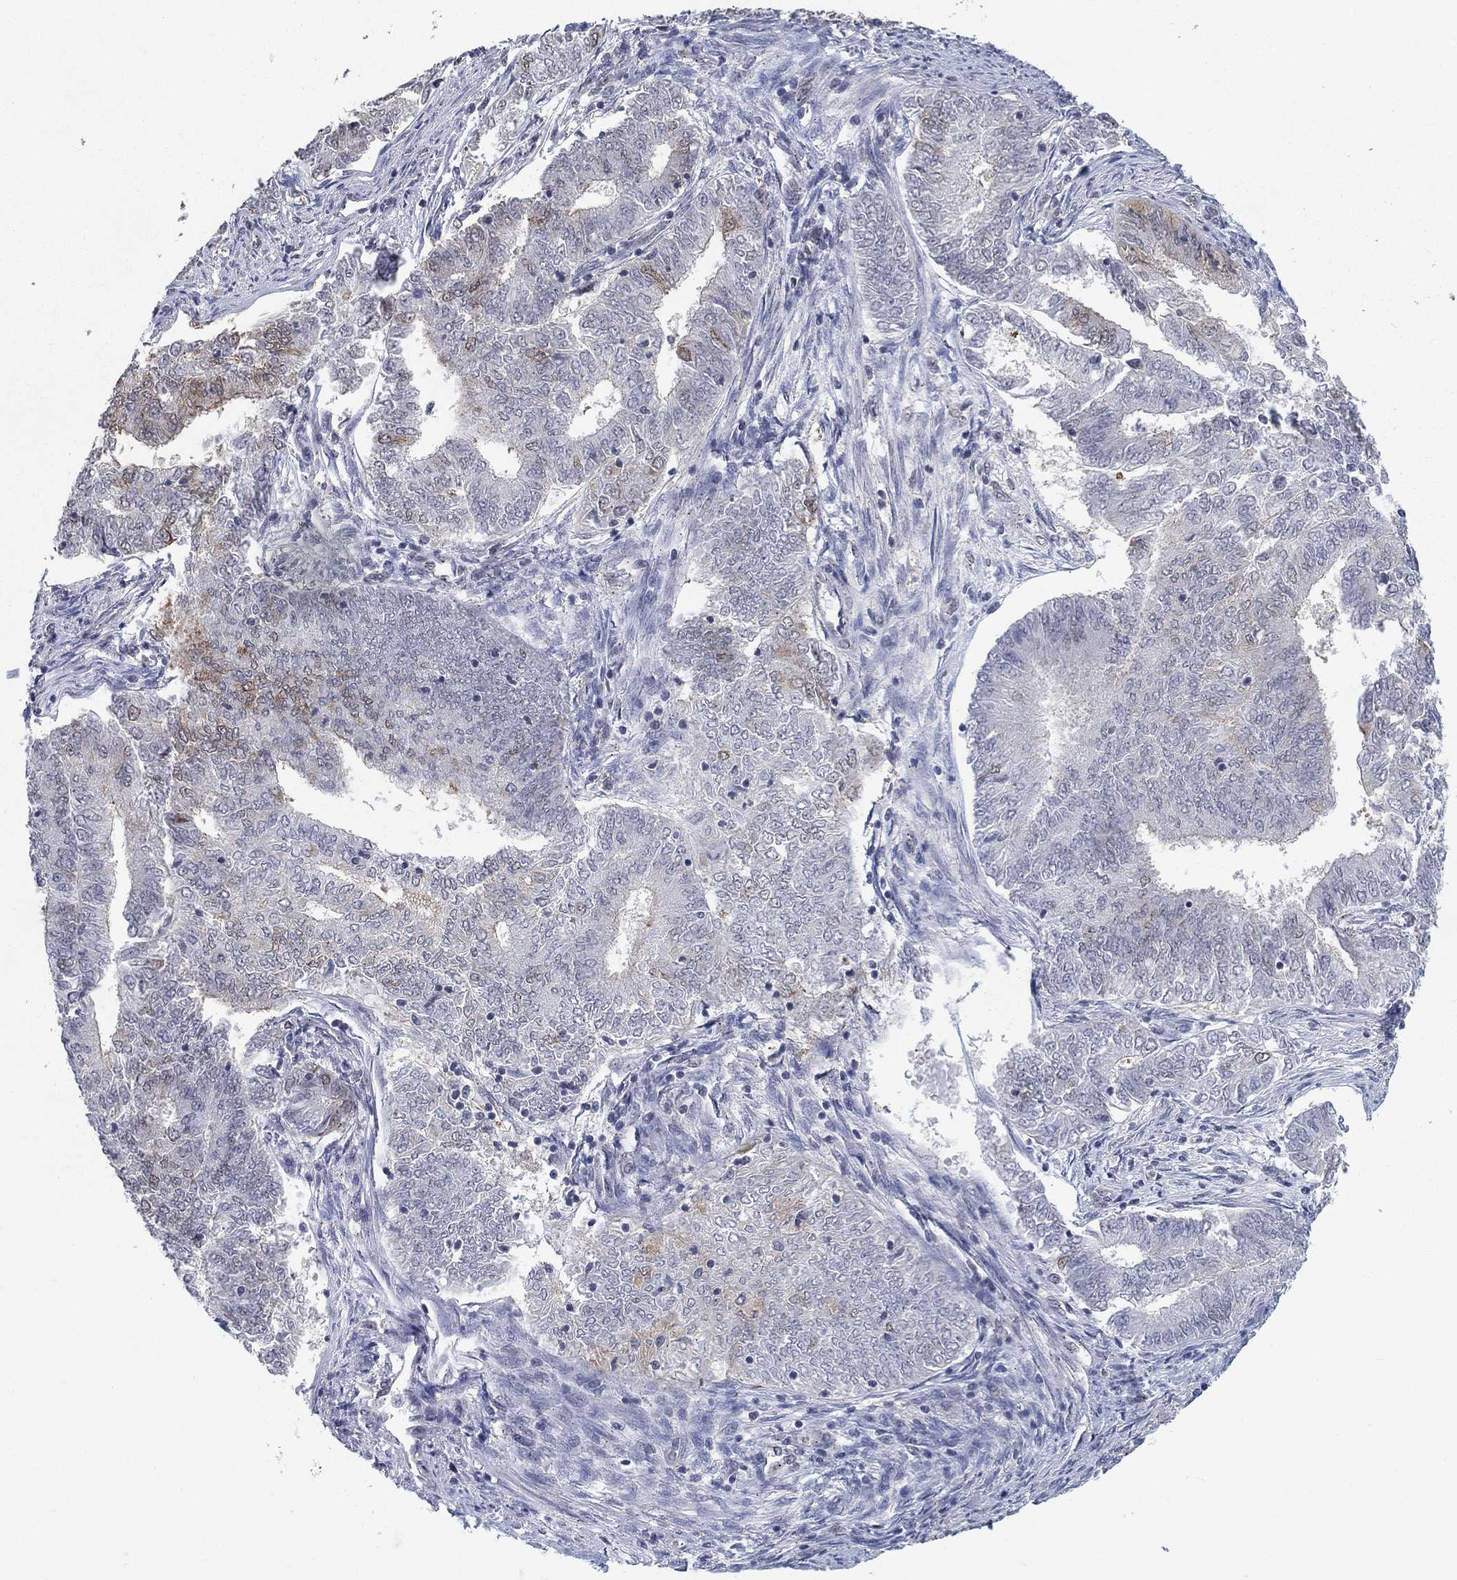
{"staining": {"intensity": "moderate", "quantity": "<25%", "location": "cytoplasmic/membranous"}, "tissue": "endometrial cancer", "cell_type": "Tumor cells", "image_type": "cancer", "snomed": [{"axis": "morphology", "description": "Adenocarcinoma, NOS"}, {"axis": "topography", "description": "Endometrium"}], "caption": "High-magnification brightfield microscopy of endometrial cancer stained with DAB (brown) and counterstained with hematoxylin (blue). tumor cells exhibit moderate cytoplasmic/membranous expression is appreciated in about<25% of cells. The protein is stained brown, and the nuclei are stained in blue (DAB (3,3'-diaminobenzidine) IHC with brightfield microscopy, high magnification).", "gene": "SH3RF1", "patient": {"sex": "female", "age": 62}}